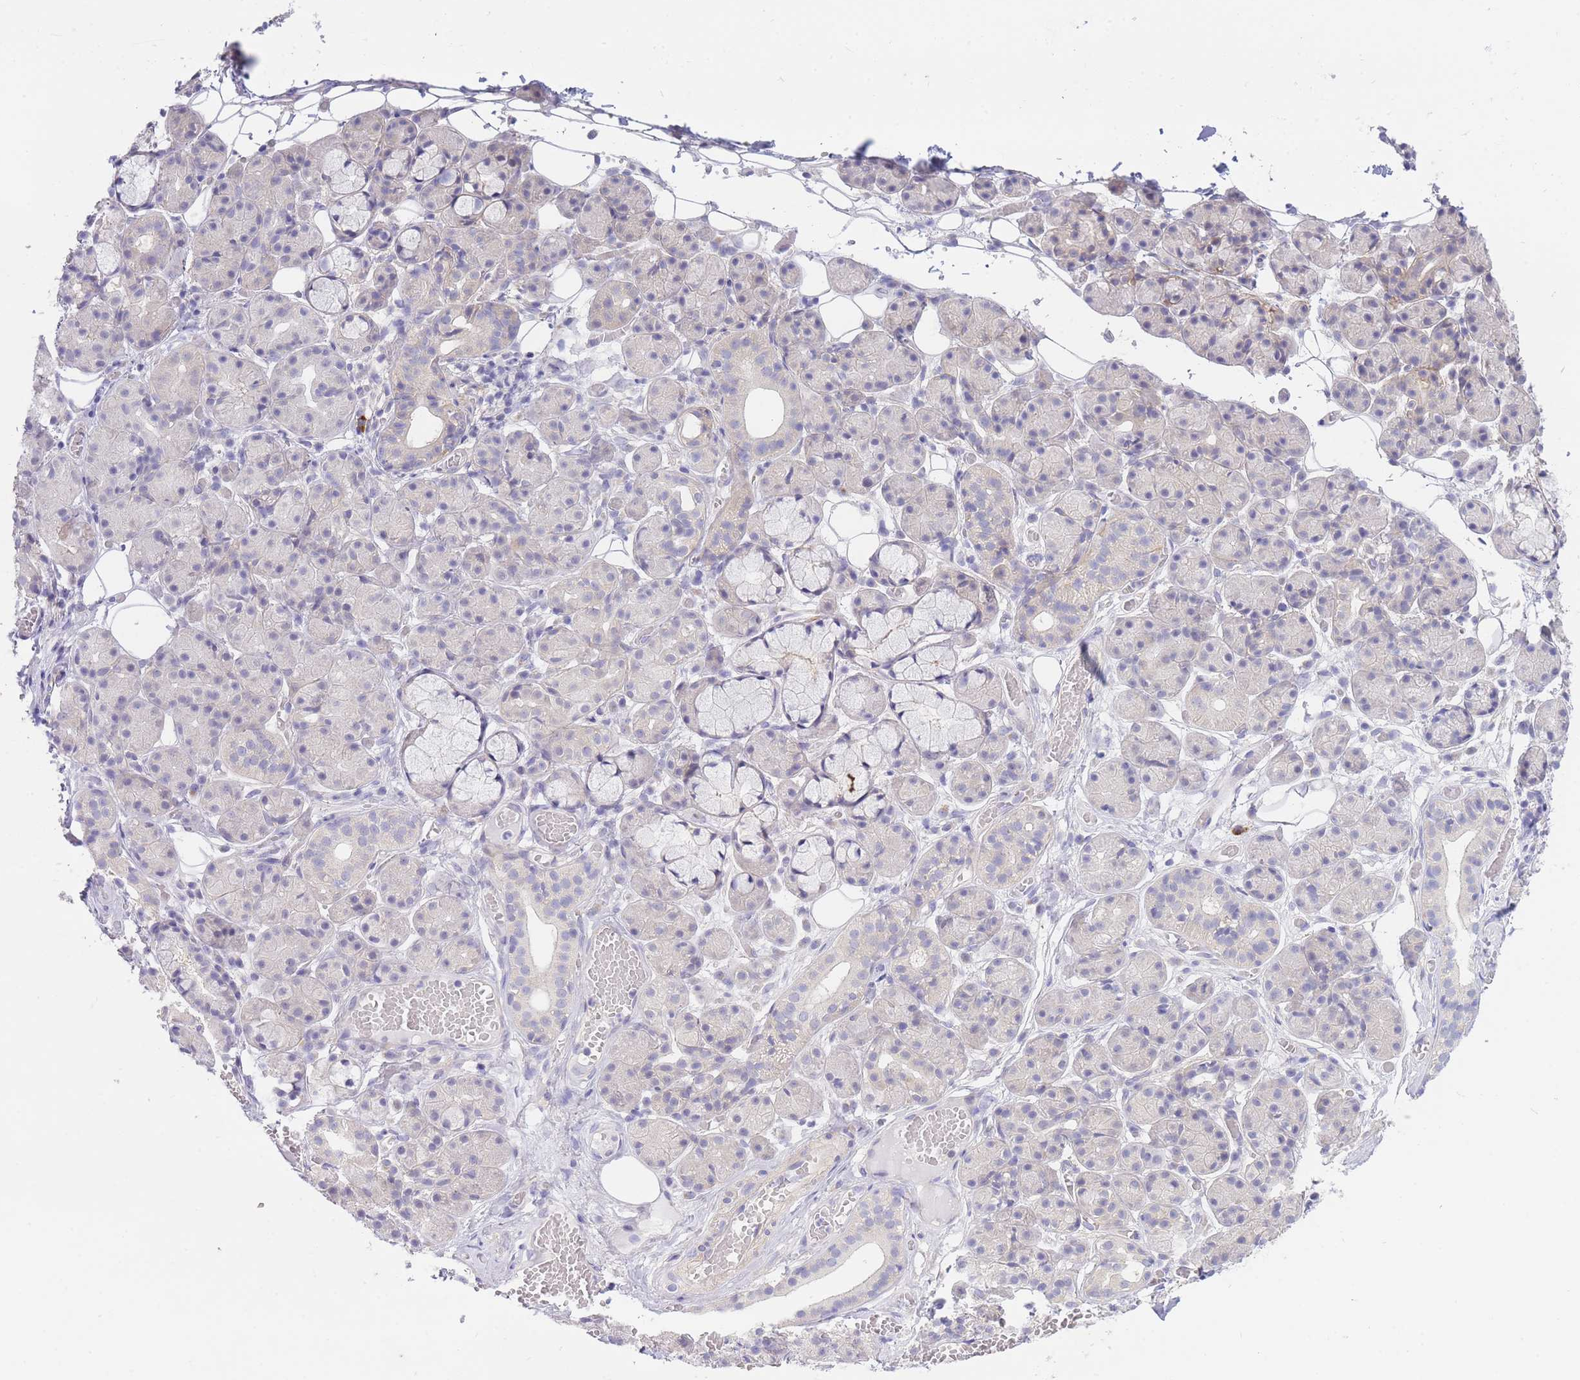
{"staining": {"intensity": "negative", "quantity": "none", "location": "none"}, "tissue": "salivary gland", "cell_type": "Glandular cells", "image_type": "normal", "snomed": [{"axis": "morphology", "description": "Normal tissue, NOS"}, {"axis": "topography", "description": "Salivary gland"}], "caption": "IHC image of unremarkable salivary gland: salivary gland stained with DAB (3,3'-diaminobenzidine) demonstrates no significant protein expression in glandular cells.", "gene": "SUGT1", "patient": {"sex": "male", "age": 63}}